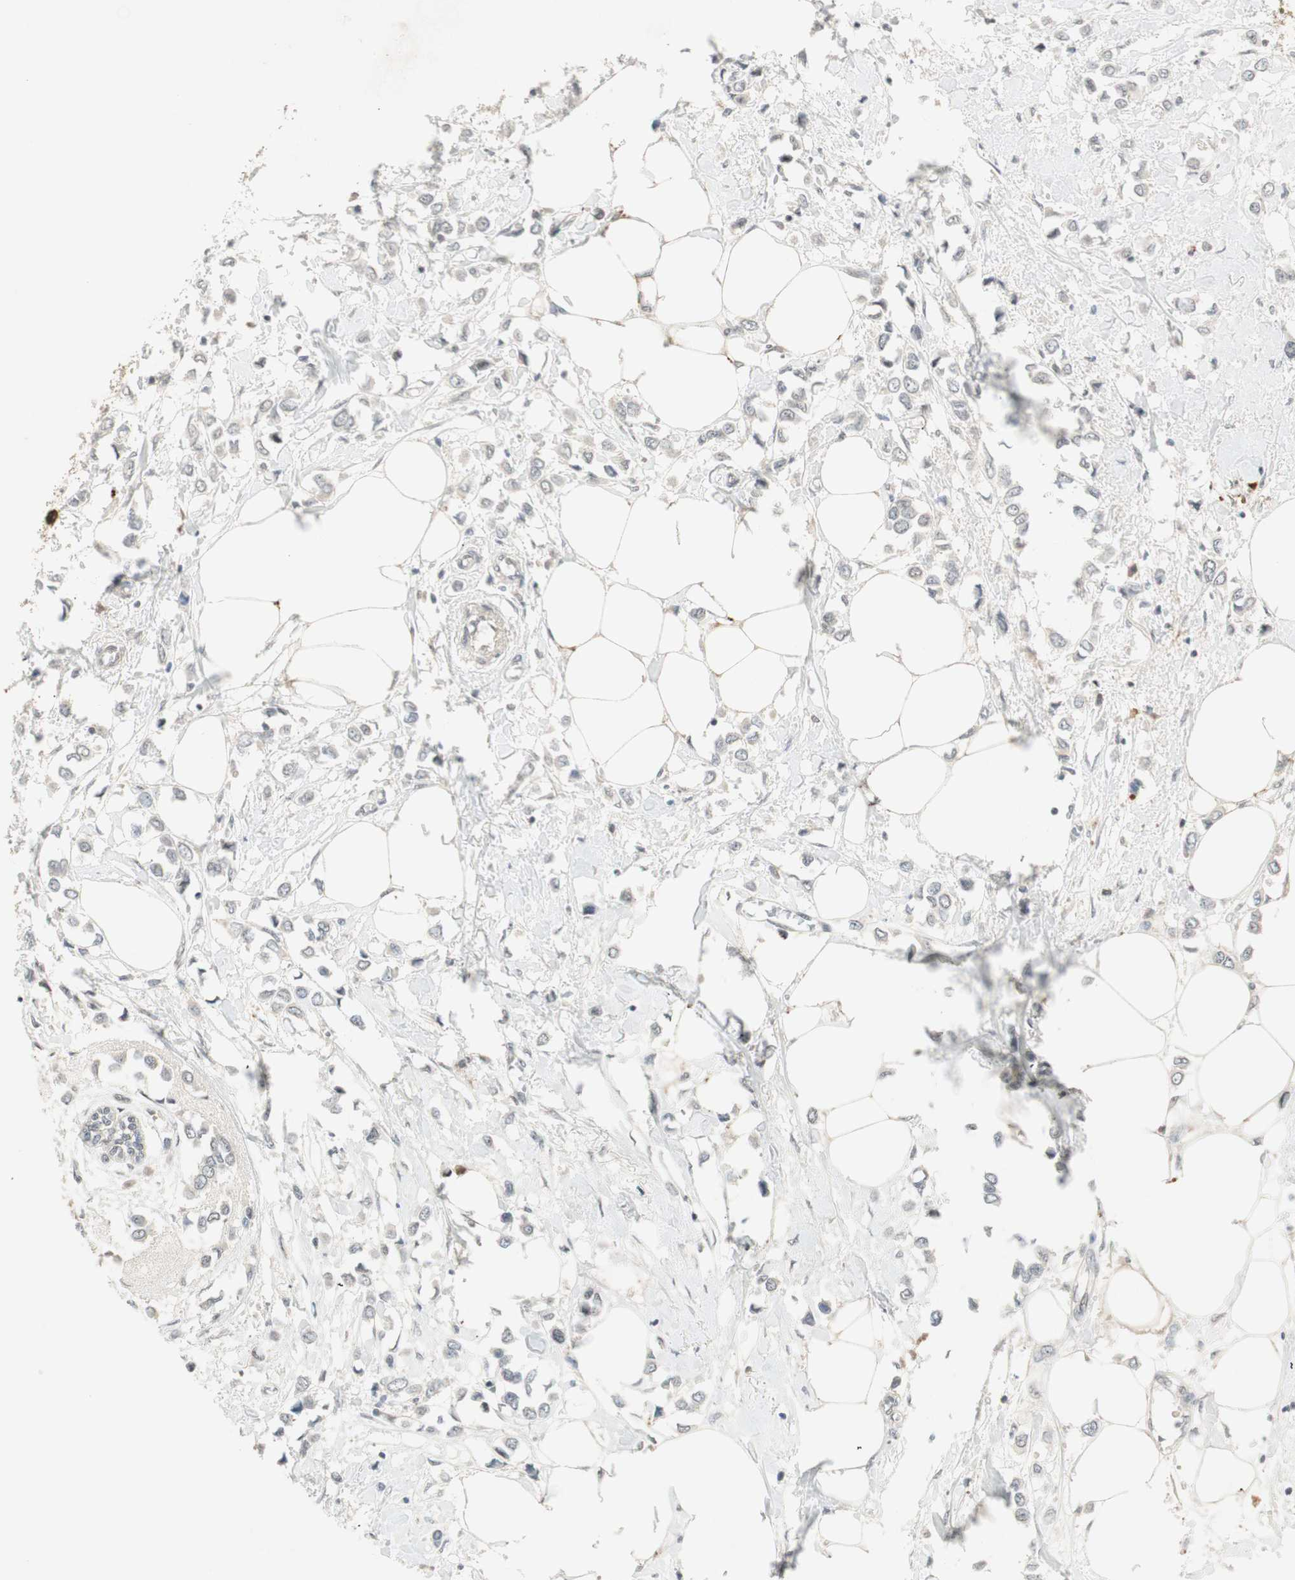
{"staining": {"intensity": "negative", "quantity": "none", "location": "none"}, "tissue": "breast cancer", "cell_type": "Tumor cells", "image_type": "cancer", "snomed": [{"axis": "morphology", "description": "Lobular carcinoma"}, {"axis": "topography", "description": "Breast"}], "caption": "IHC image of neoplastic tissue: breast cancer stained with DAB shows no significant protein expression in tumor cells.", "gene": "ACSL5", "patient": {"sex": "female", "age": 51}}